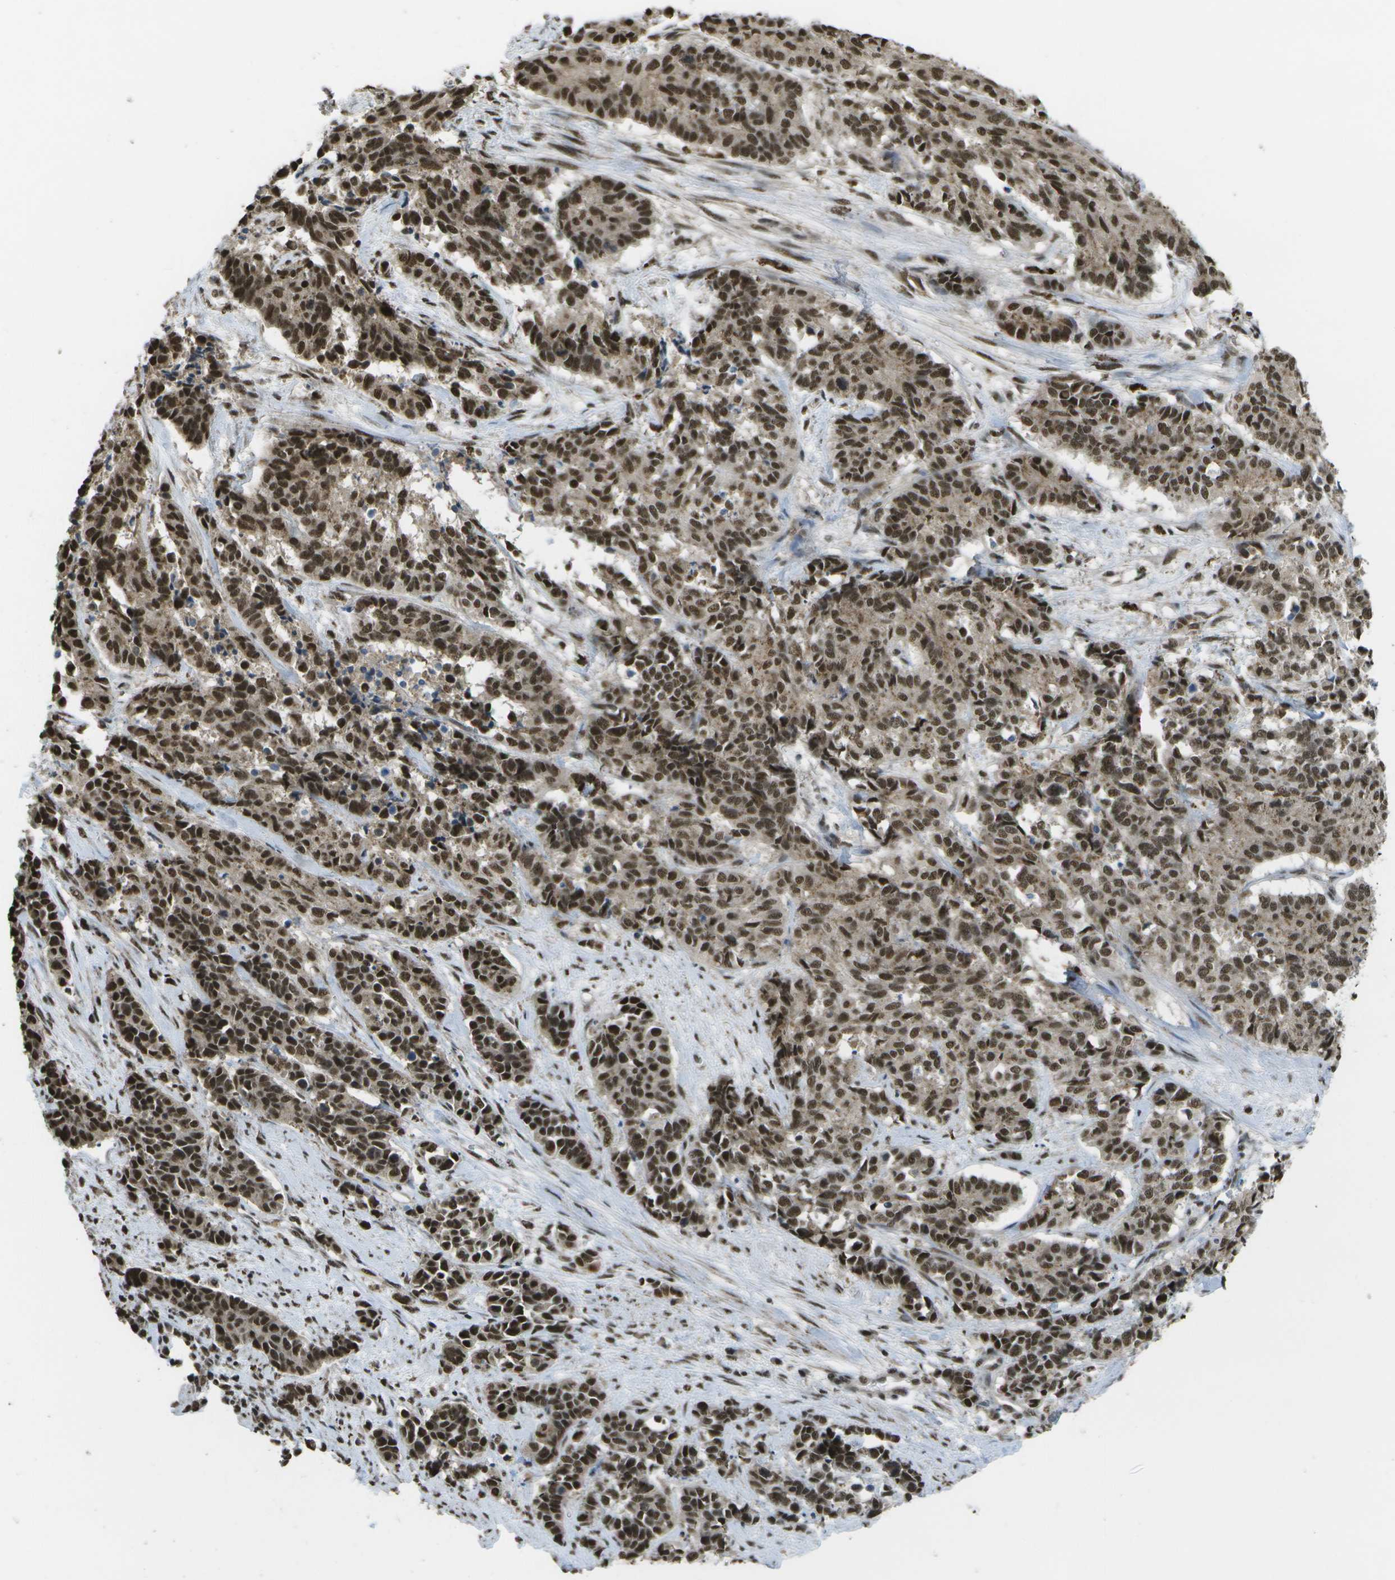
{"staining": {"intensity": "strong", "quantity": ">75%", "location": "nuclear"}, "tissue": "cervical cancer", "cell_type": "Tumor cells", "image_type": "cancer", "snomed": [{"axis": "morphology", "description": "Squamous cell carcinoma, NOS"}, {"axis": "topography", "description": "Cervix"}], "caption": "Strong nuclear protein expression is identified in about >75% of tumor cells in cervical cancer.", "gene": "SPEN", "patient": {"sex": "female", "age": 35}}